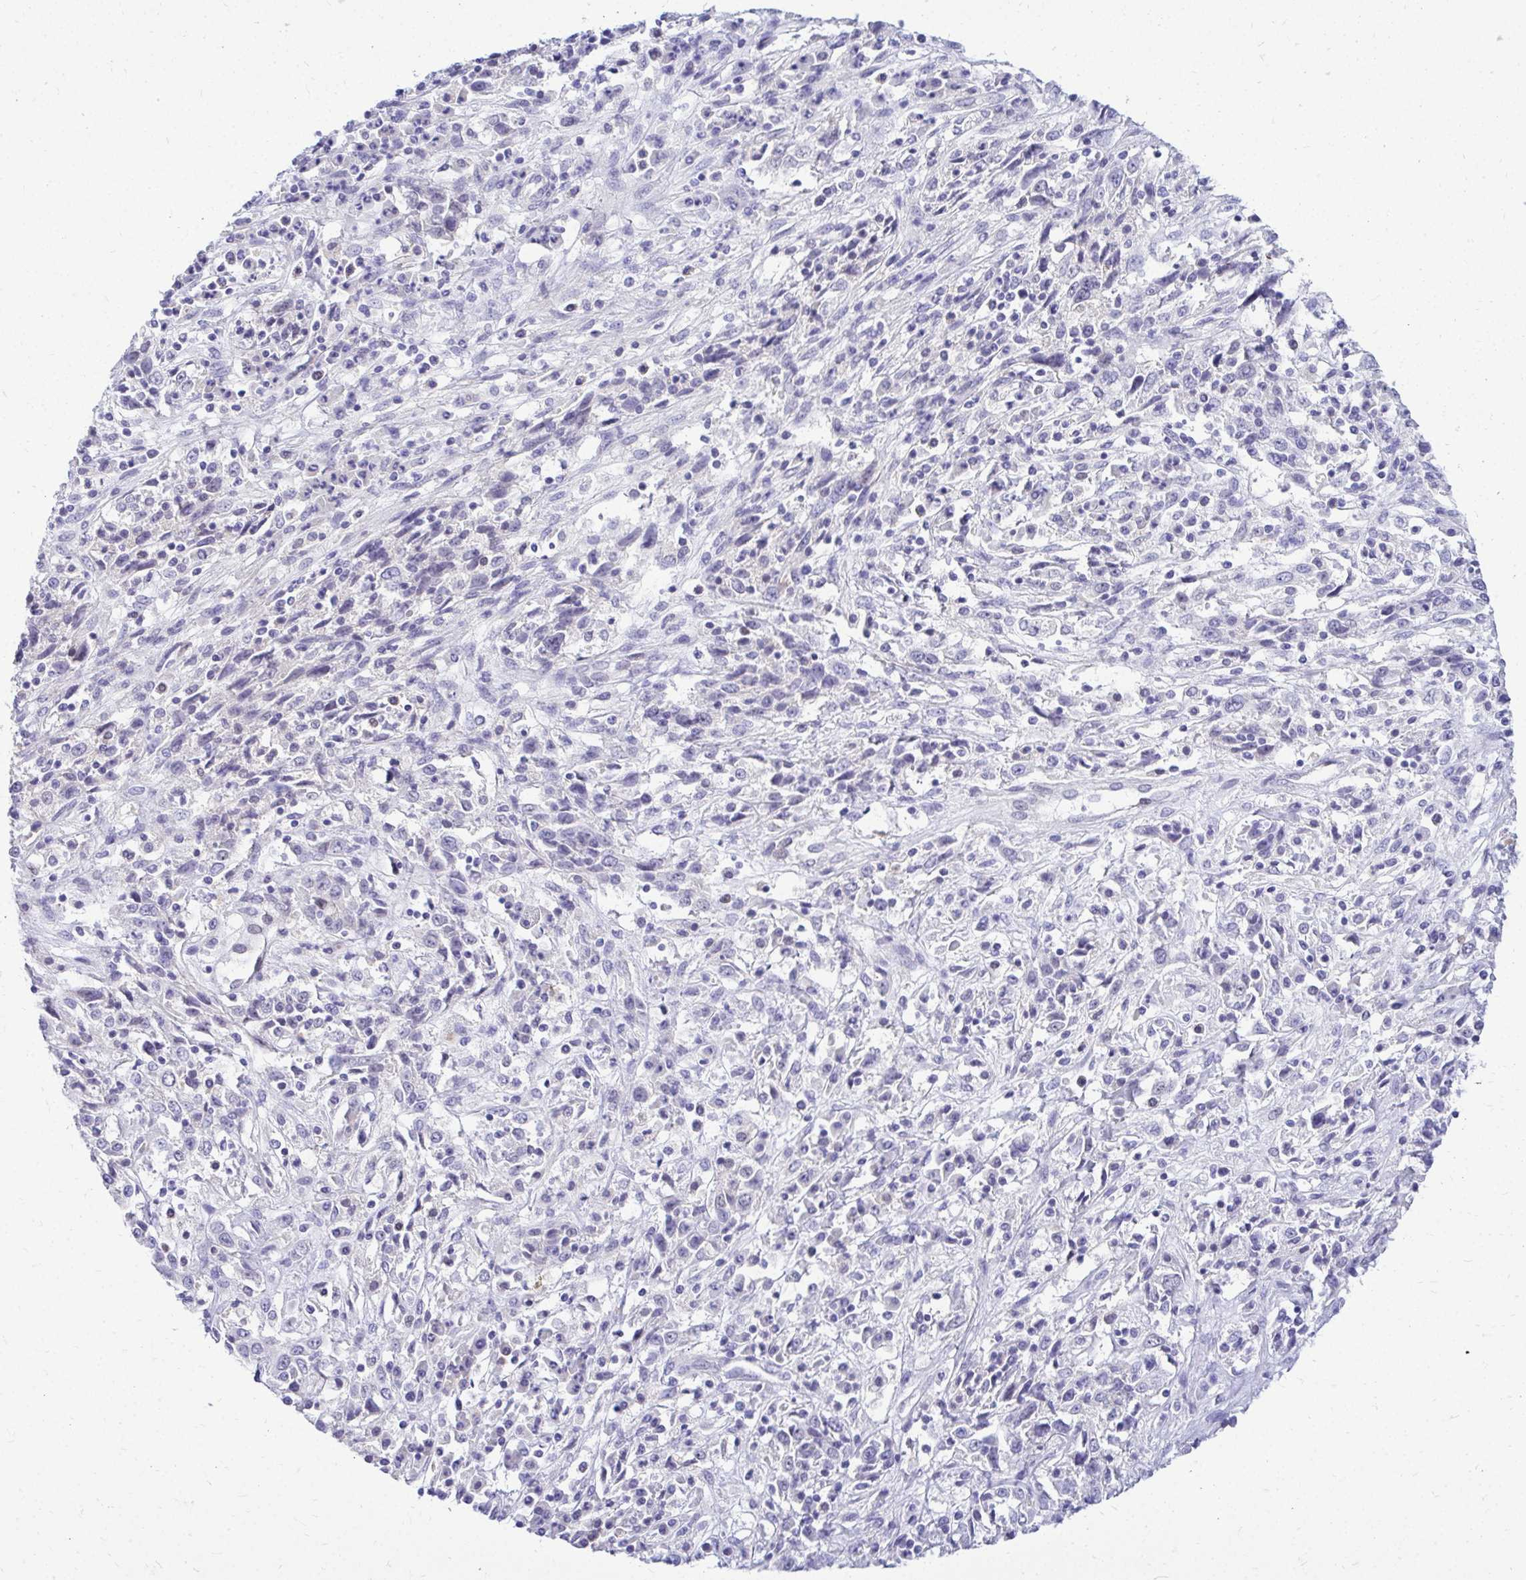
{"staining": {"intensity": "negative", "quantity": "none", "location": "none"}, "tissue": "cervical cancer", "cell_type": "Tumor cells", "image_type": "cancer", "snomed": [{"axis": "morphology", "description": "Adenocarcinoma, NOS"}, {"axis": "topography", "description": "Cervix"}], "caption": "An immunohistochemistry (IHC) micrograph of cervical cancer is shown. There is no staining in tumor cells of cervical cancer. (DAB (3,3'-diaminobenzidine) immunohistochemistry visualized using brightfield microscopy, high magnification).", "gene": "ZSWIM9", "patient": {"sex": "female", "age": 40}}